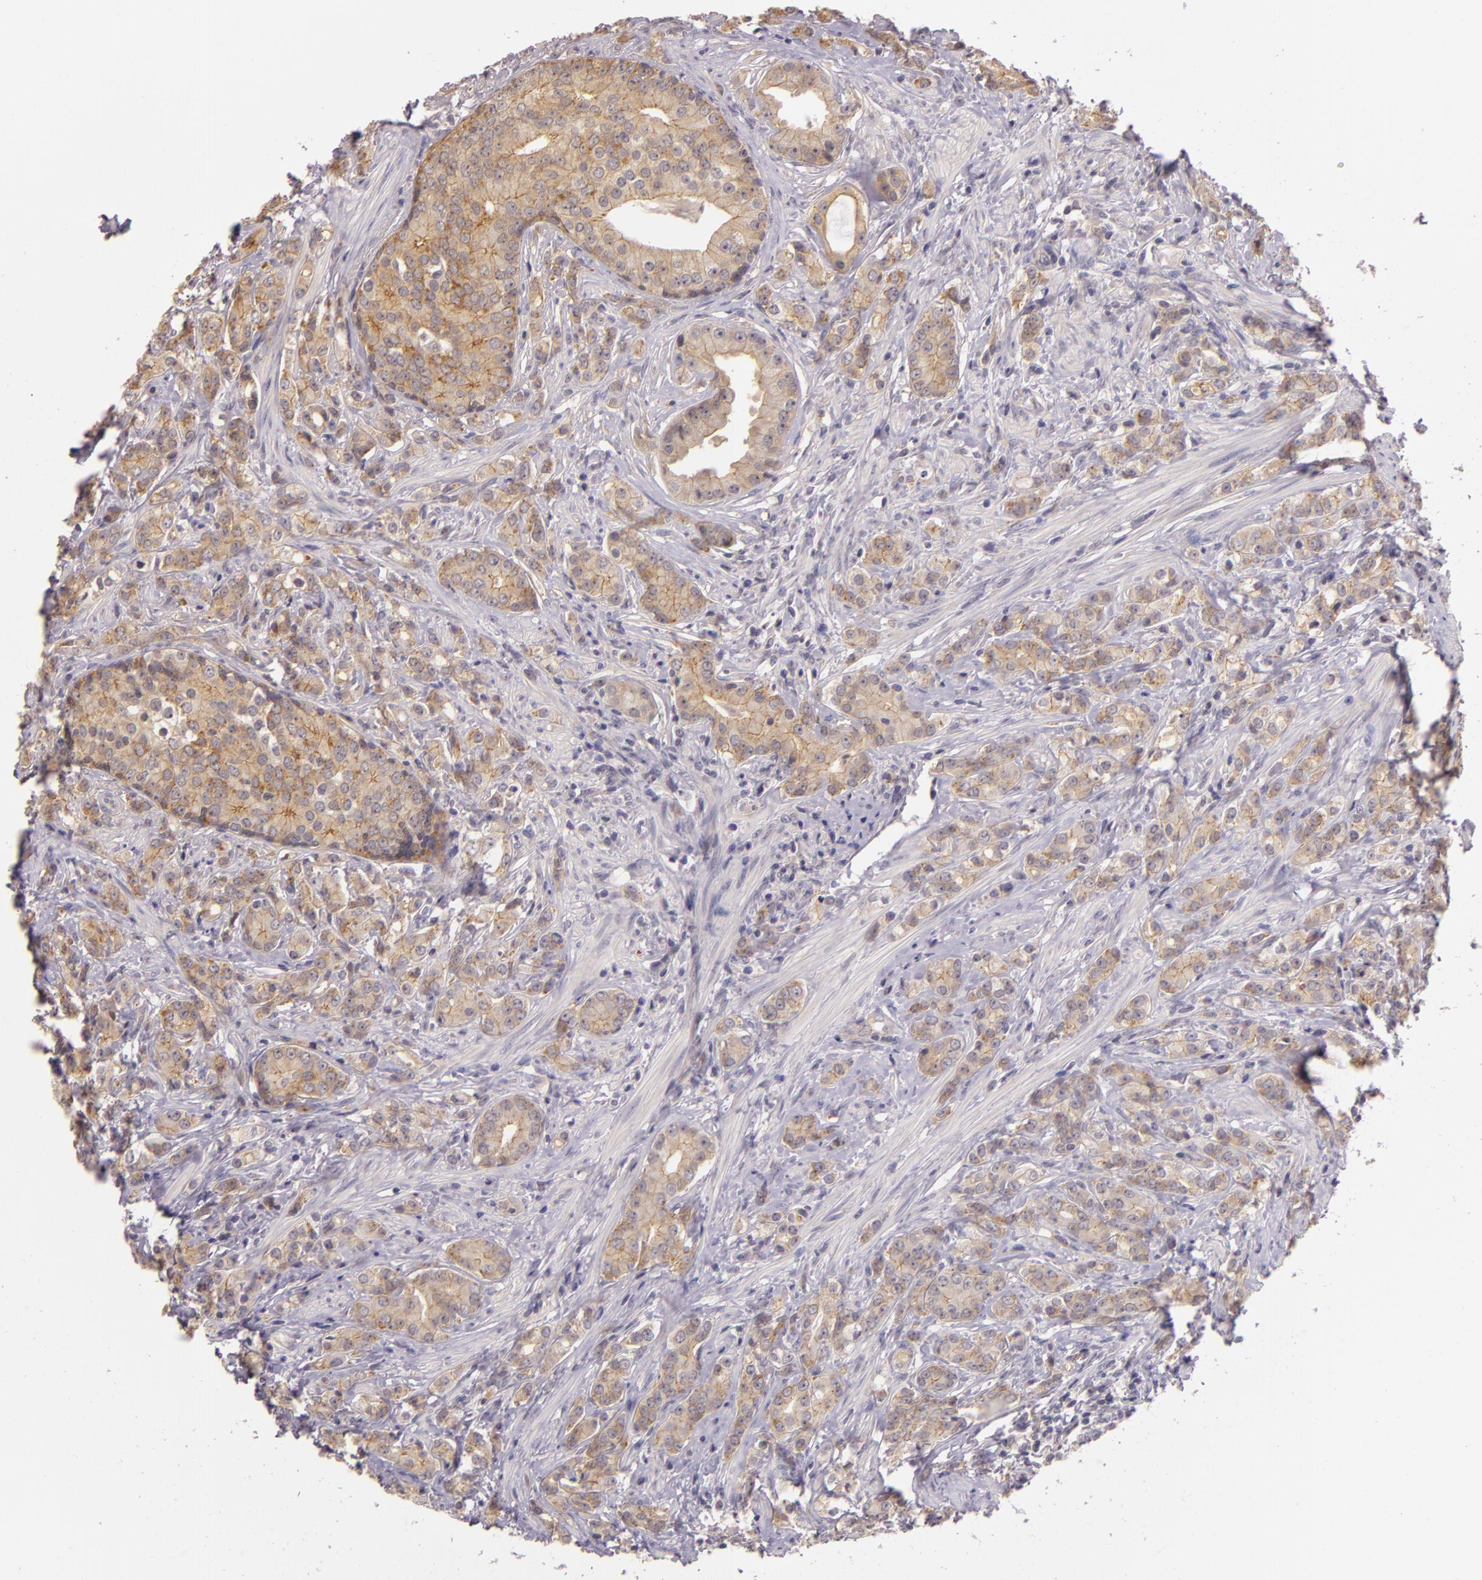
{"staining": {"intensity": "weak", "quantity": ">75%", "location": "cytoplasmic/membranous"}, "tissue": "prostate cancer", "cell_type": "Tumor cells", "image_type": "cancer", "snomed": [{"axis": "morphology", "description": "Adenocarcinoma, Medium grade"}, {"axis": "topography", "description": "Prostate"}], "caption": "A photomicrograph of prostate medium-grade adenocarcinoma stained for a protein reveals weak cytoplasmic/membranous brown staining in tumor cells.", "gene": "ARMH4", "patient": {"sex": "male", "age": 59}}